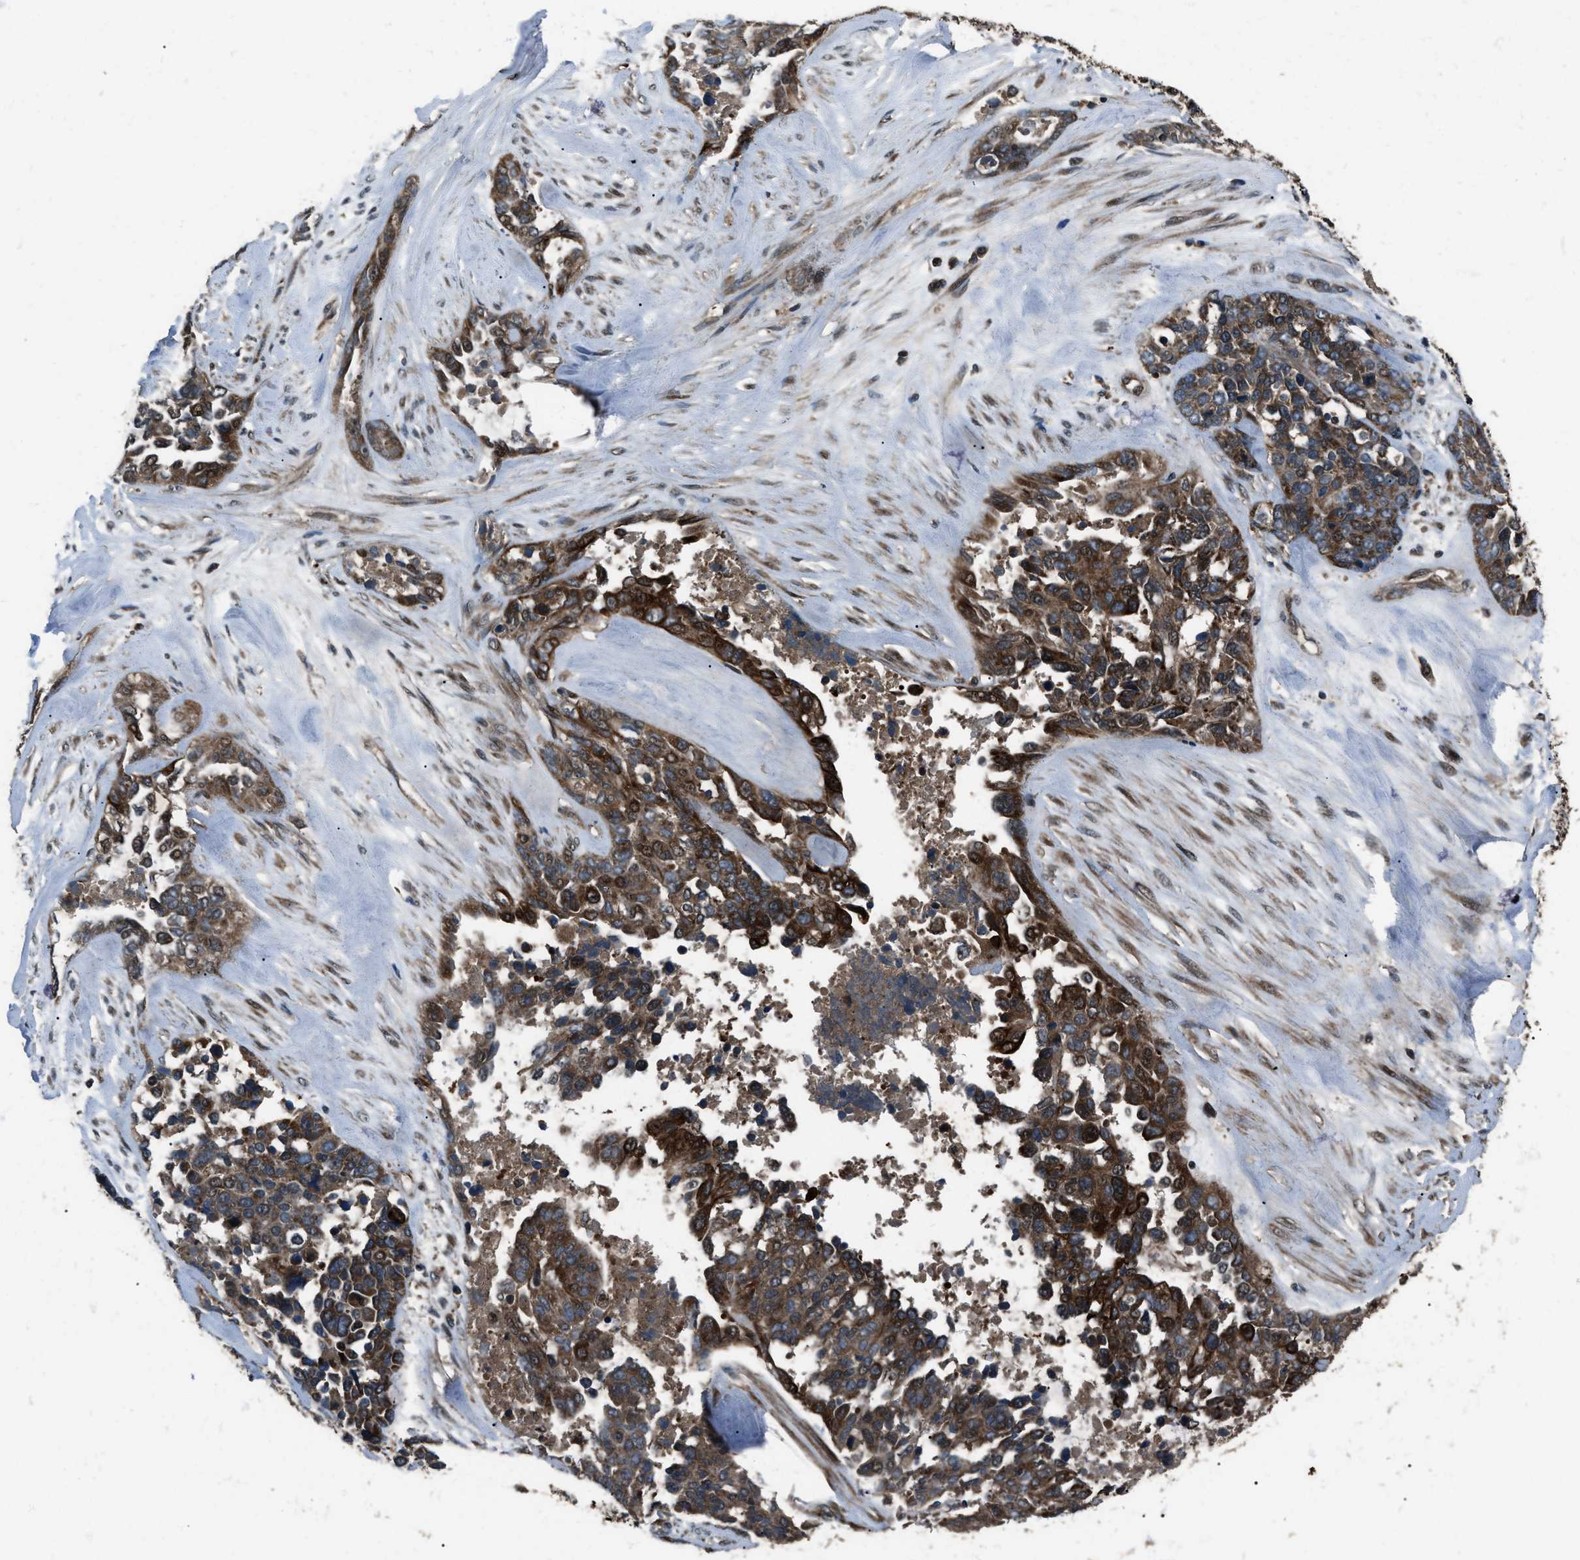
{"staining": {"intensity": "moderate", "quantity": ">75%", "location": "cytoplasmic/membranous"}, "tissue": "ovarian cancer", "cell_type": "Tumor cells", "image_type": "cancer", "snomed": [{"axis": "morphology", "description": "Cystadenocarcinoma, serous, NOS"}, {"axis": "topography", "description": "Ovary"}], "caption": "Brown immunohistochemical staining in ovarian cancer demonstrates moderate cytoplasmic/membranous positivity in approximately >75% of tumor cells.", "gene": "IRAK4", "patient": {"sex": "female", "age": 44}}